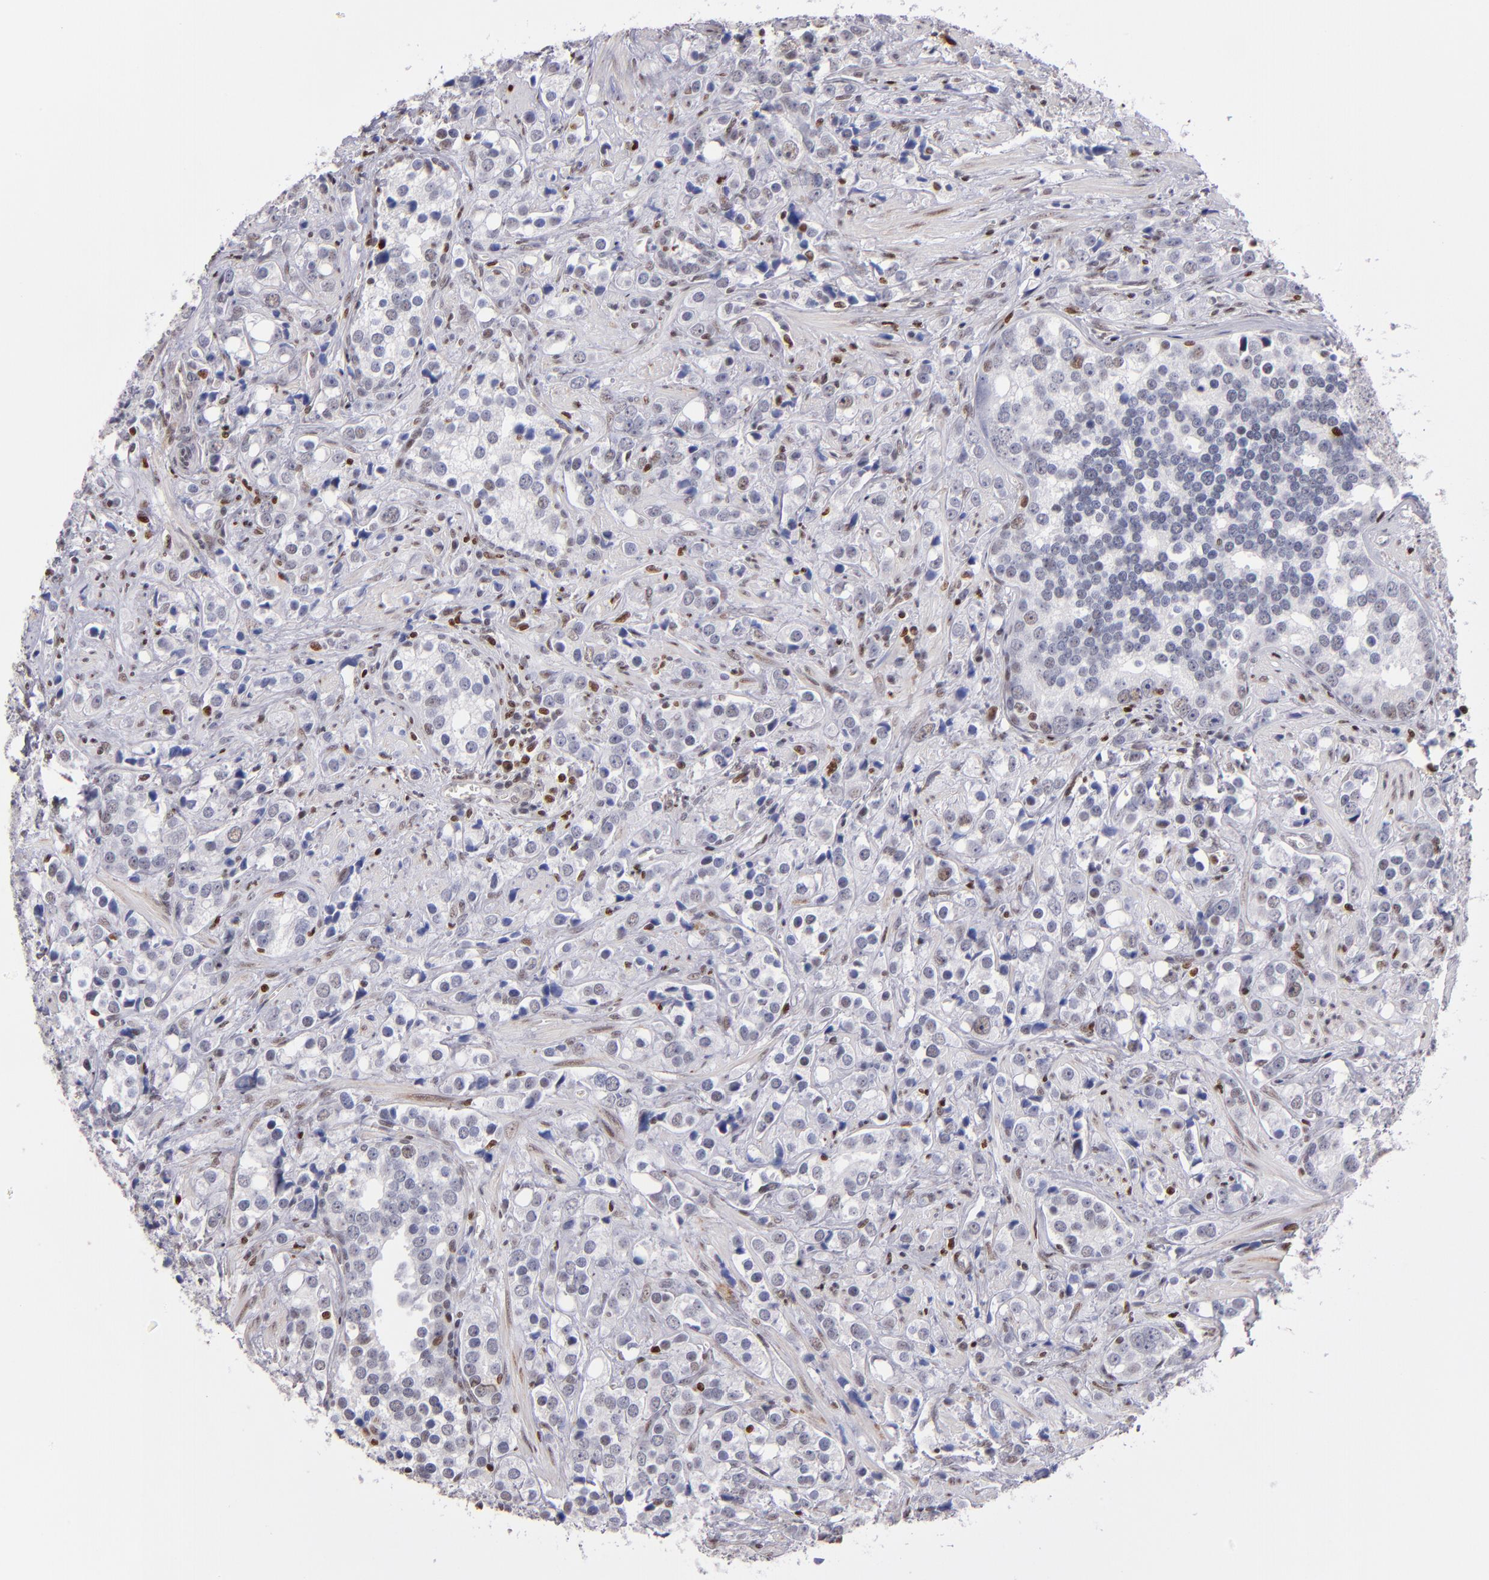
{"staining": {"intensity": "moderate", "quantity": "<25%", "location": "nuclear"}, "tissue": "prostate cancer", "cell_type": "Tumor cells", "image_type": "cancer", "snomed": [{"axis": "morphology", "description": "Adenocarcinoma, High grade"}, {"axis": "topography", "description": "Prostate"}], "caption": "A photomicrograph of prostate cancer (high-grade adenocarcinoma) stained for a protein reveals moderate nuclear brown staining in tumor cells. (brown staining indicates protein expression, while blue staining denotes nuclei).", "gene": "POLA1", "patient": {"sex": "male", "age": 71}}